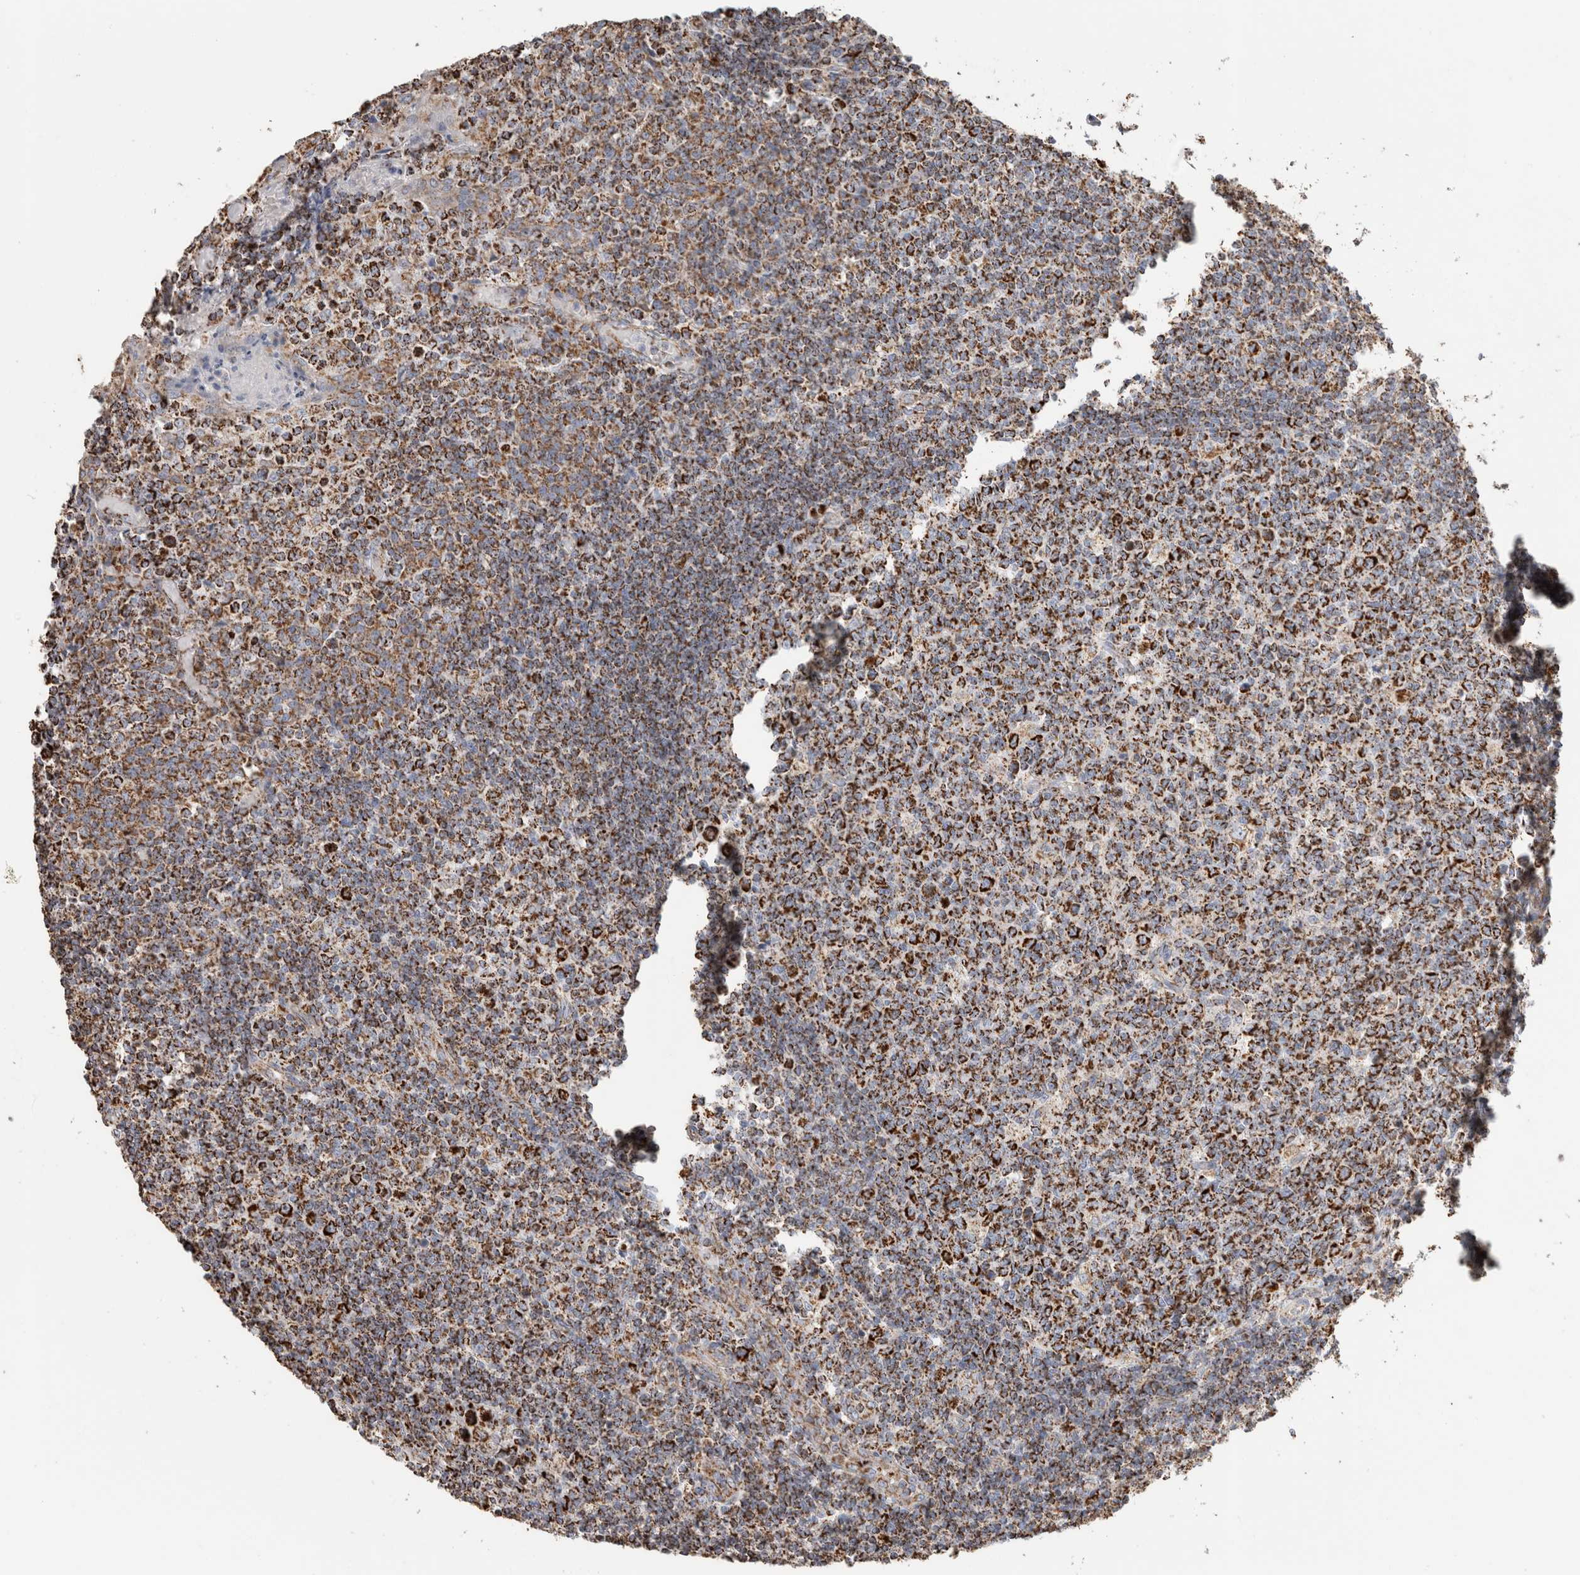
{"staining": {"intensity": "strong", "quantity": "25%-75%", "location": "cytoplasmic/membranous"}, "tissue": "tonsil", "cell_type": "Germinal center cells", "image_type": "normal", "snomed": [{"axis": "morphology", "description": "Normal tissue, NOS"}, {"axis": "topography", "description": "Tonsil"}], "caption": "Immunohistochemical staining of benign human tonsil exhibits strong cytoplasmic/membranous protein staining in about 25%-75% of germinal center cells.", "gene": "C1QBP", "patient": {"sex": "female", "age": 19}}